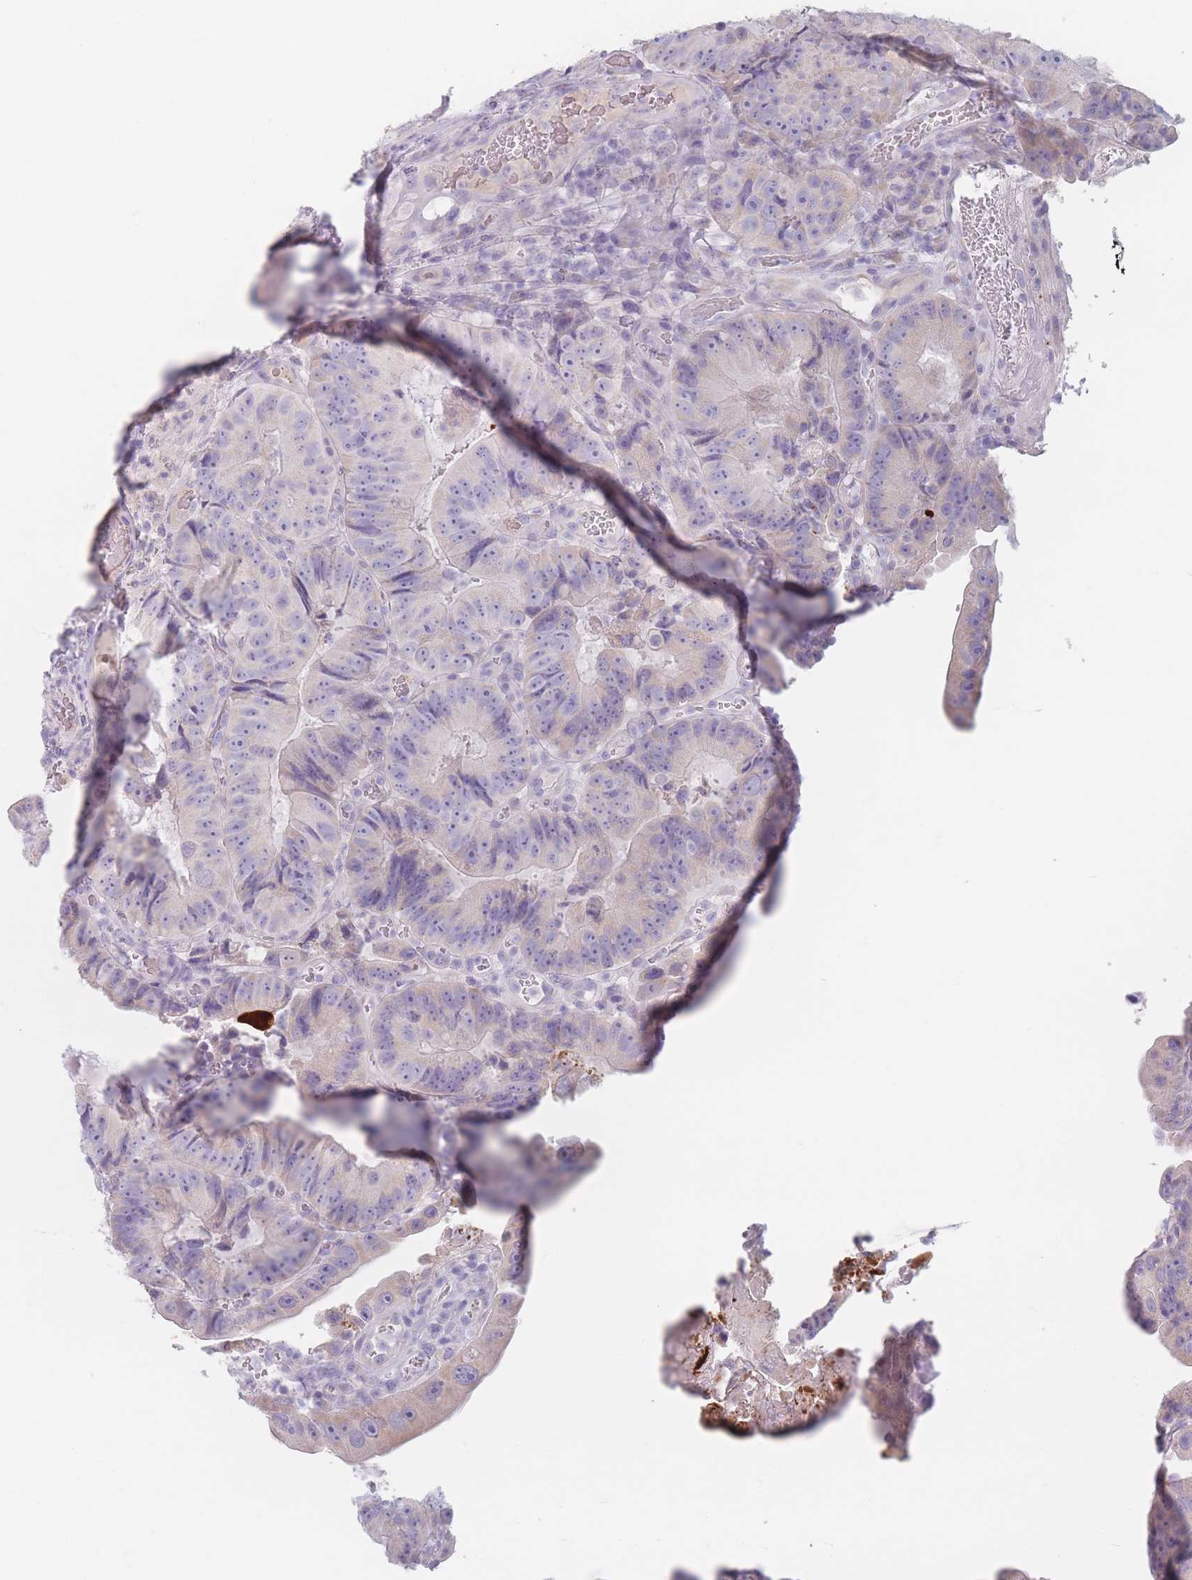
{"staining": {"intensity": "negative", "quantity": "none", "location": "none"}, "tissue": "colorectal cancer", "cell_type": "Tumor cells", "image_type": "cancer", "snomed": [{"axis": "morphology", "description": "Adenocarcinoma, NOS"}, {"axis": "topography", "description": "Colon"}], "caption": "Tumor cells are negative for brown protein staining in colorectal adenocarcinoma.", "gene": "PIGM", "patient": {"sex": "female", "age": 86}}